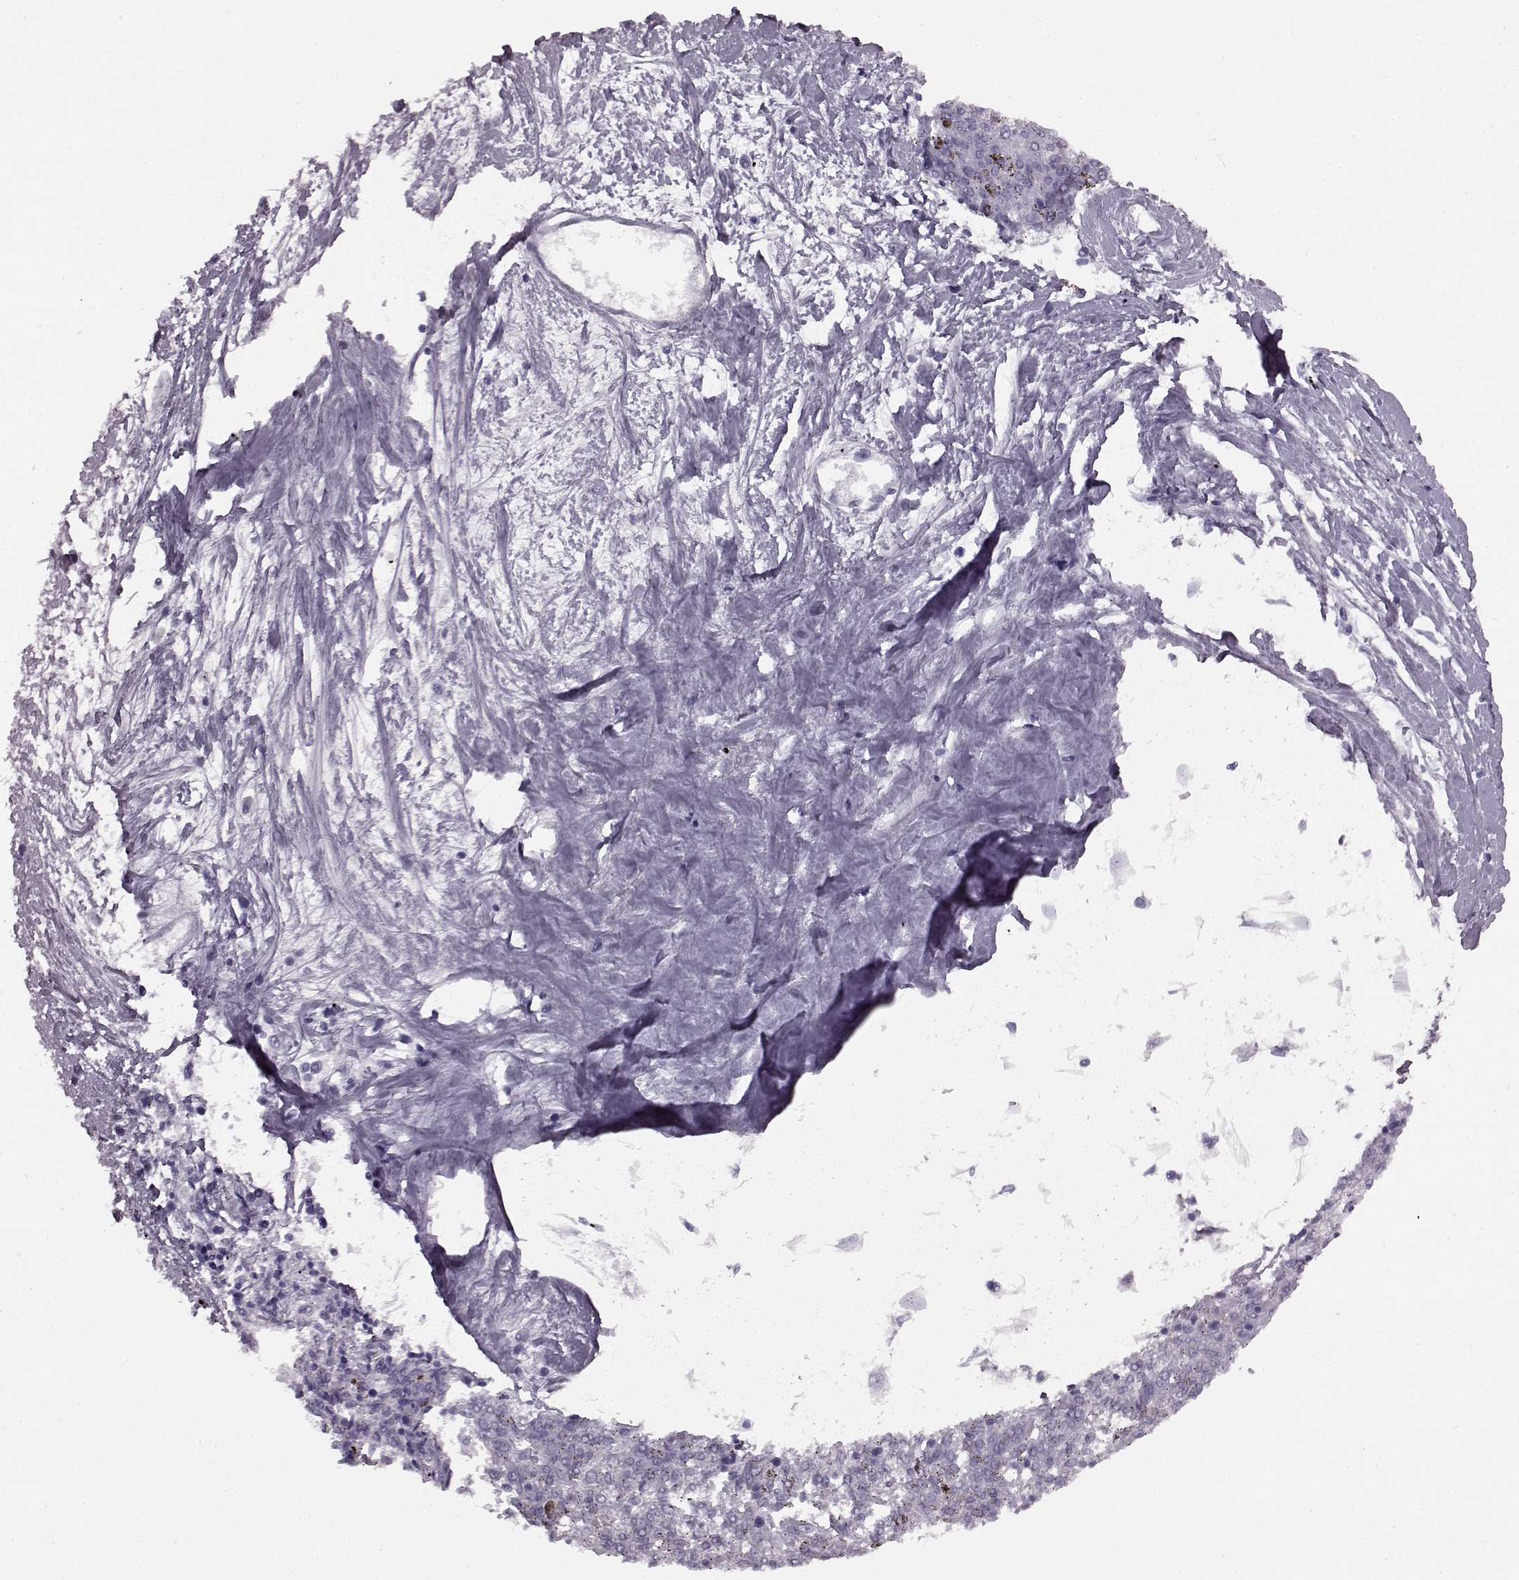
{"staining": {"intensity": "negative", "quantity": "none", "location": "none"}, "tissue": "melanoma", "cell_type": "Tumor cells", "image_type": "cancer", "snomed": [{"axis": "morphology", "description": "Malignant melanoma, NOS"}, {"axis": "topography", "description": "Skin"}], "caption": "This micrograph is of malignant melanoma stained with immunohistochemistry to label a protein in brown with the nuclei are counter-stained blue. There is no expression in tumor cells. Nuclei are stained in blue.", "gene": "JSRP1", "patient": {"sex": "female", "age": 72}}